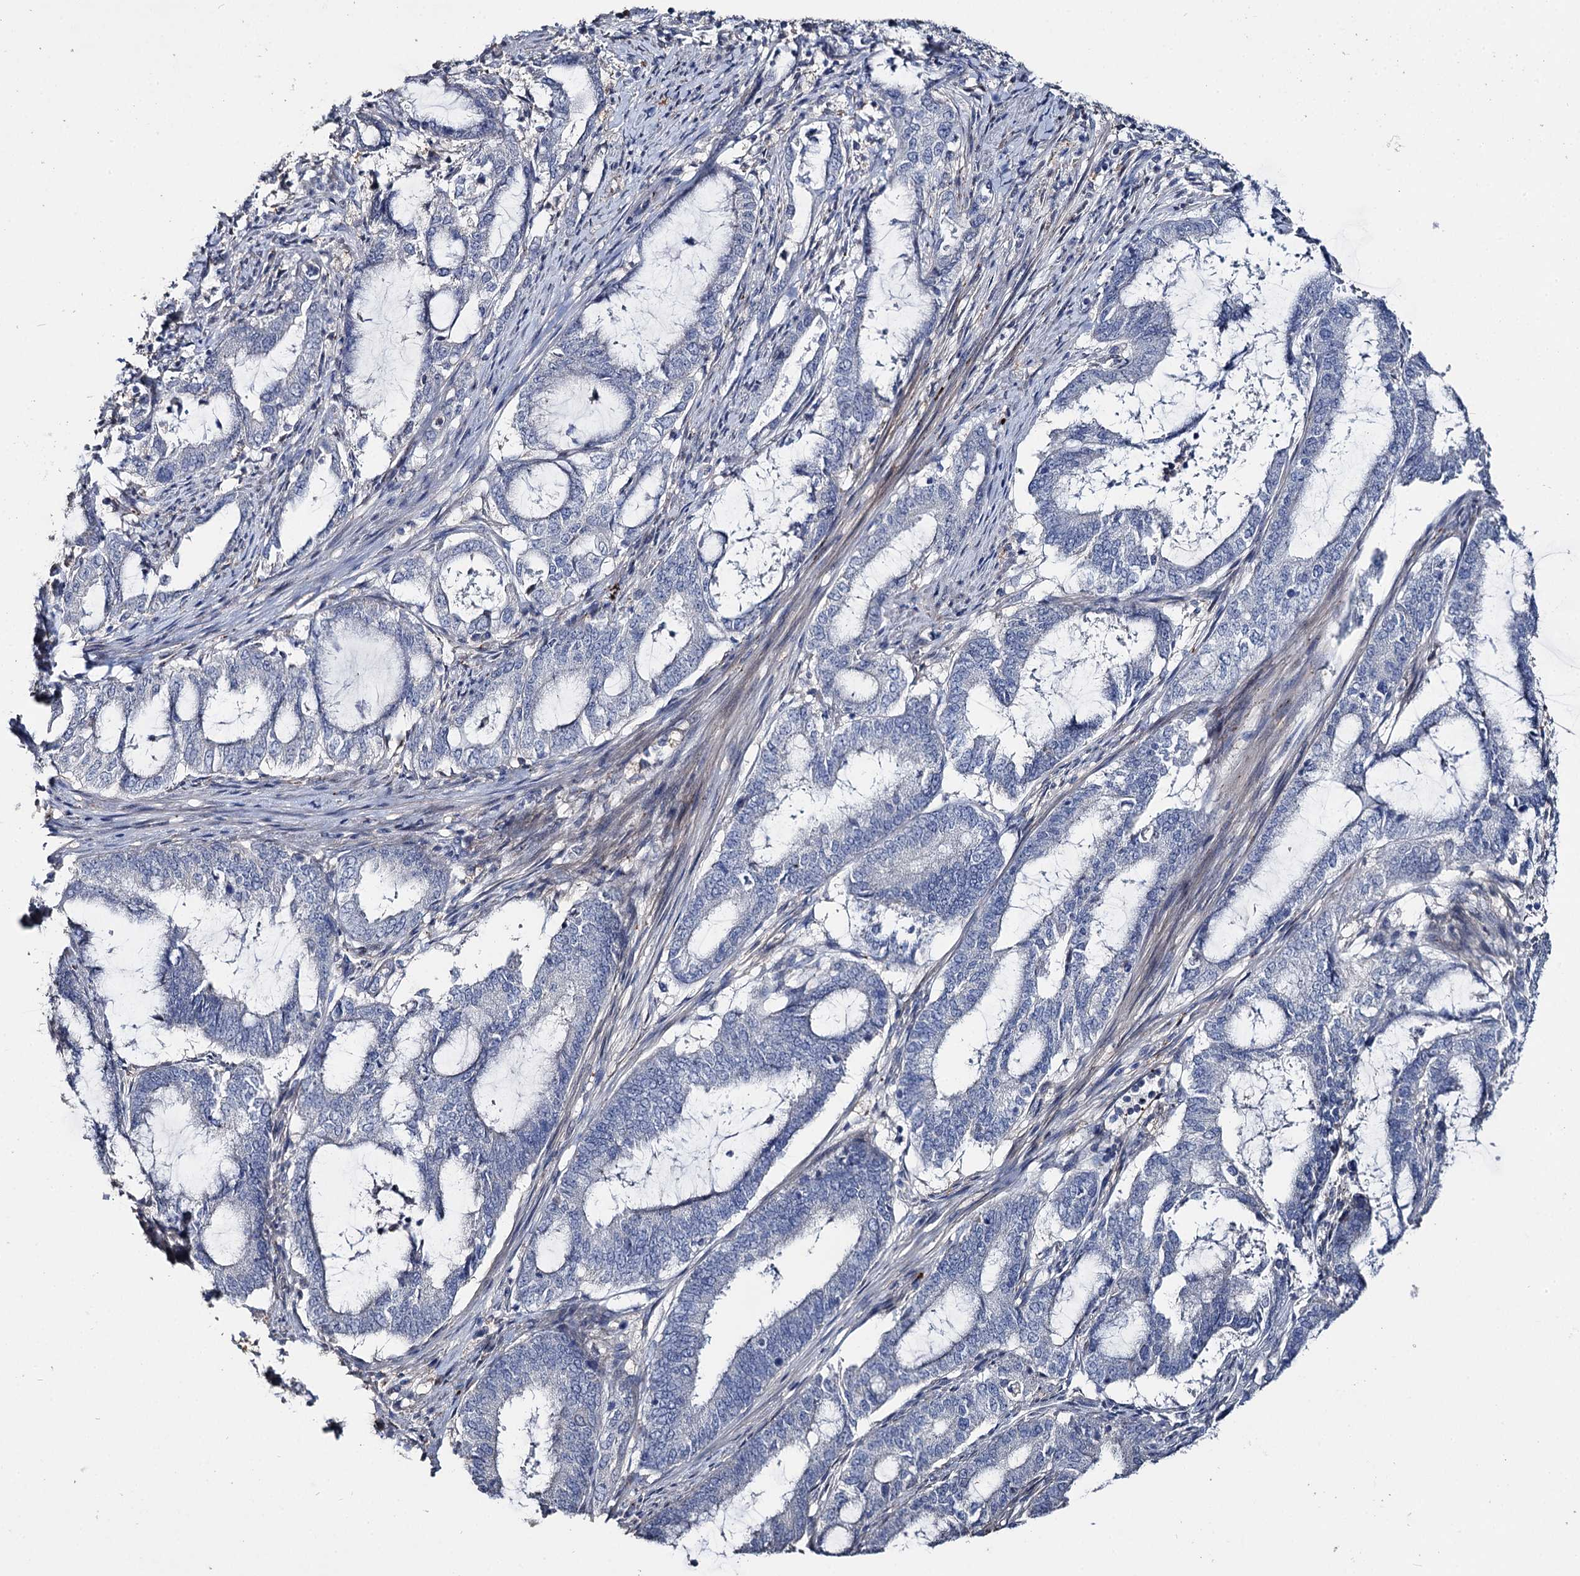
{"staining": {"intensity": "negative", "quantity": "none", "location": "none"}, "tissue": "endometrial cancer", "cell_type": "Tumor cells", "image_type": "cancer", "snomed": [{"axis": "morphology", "description": "Adenocarcinoma, NOS"}, {"axis": "topography", "description": "Endometrium"}], "caption": "This image is of adenocarcinoma (endometrial) stained with IHC to label a protein in brown with the nuclei are counter-stained blue. There is no expression in tumor cells. The staining is performed using DAB brown chromogen with nuclei counter-stained in using hematoxylin.", "gene": "DNAH6", "patient": {"sex": "female", "age": 51}}